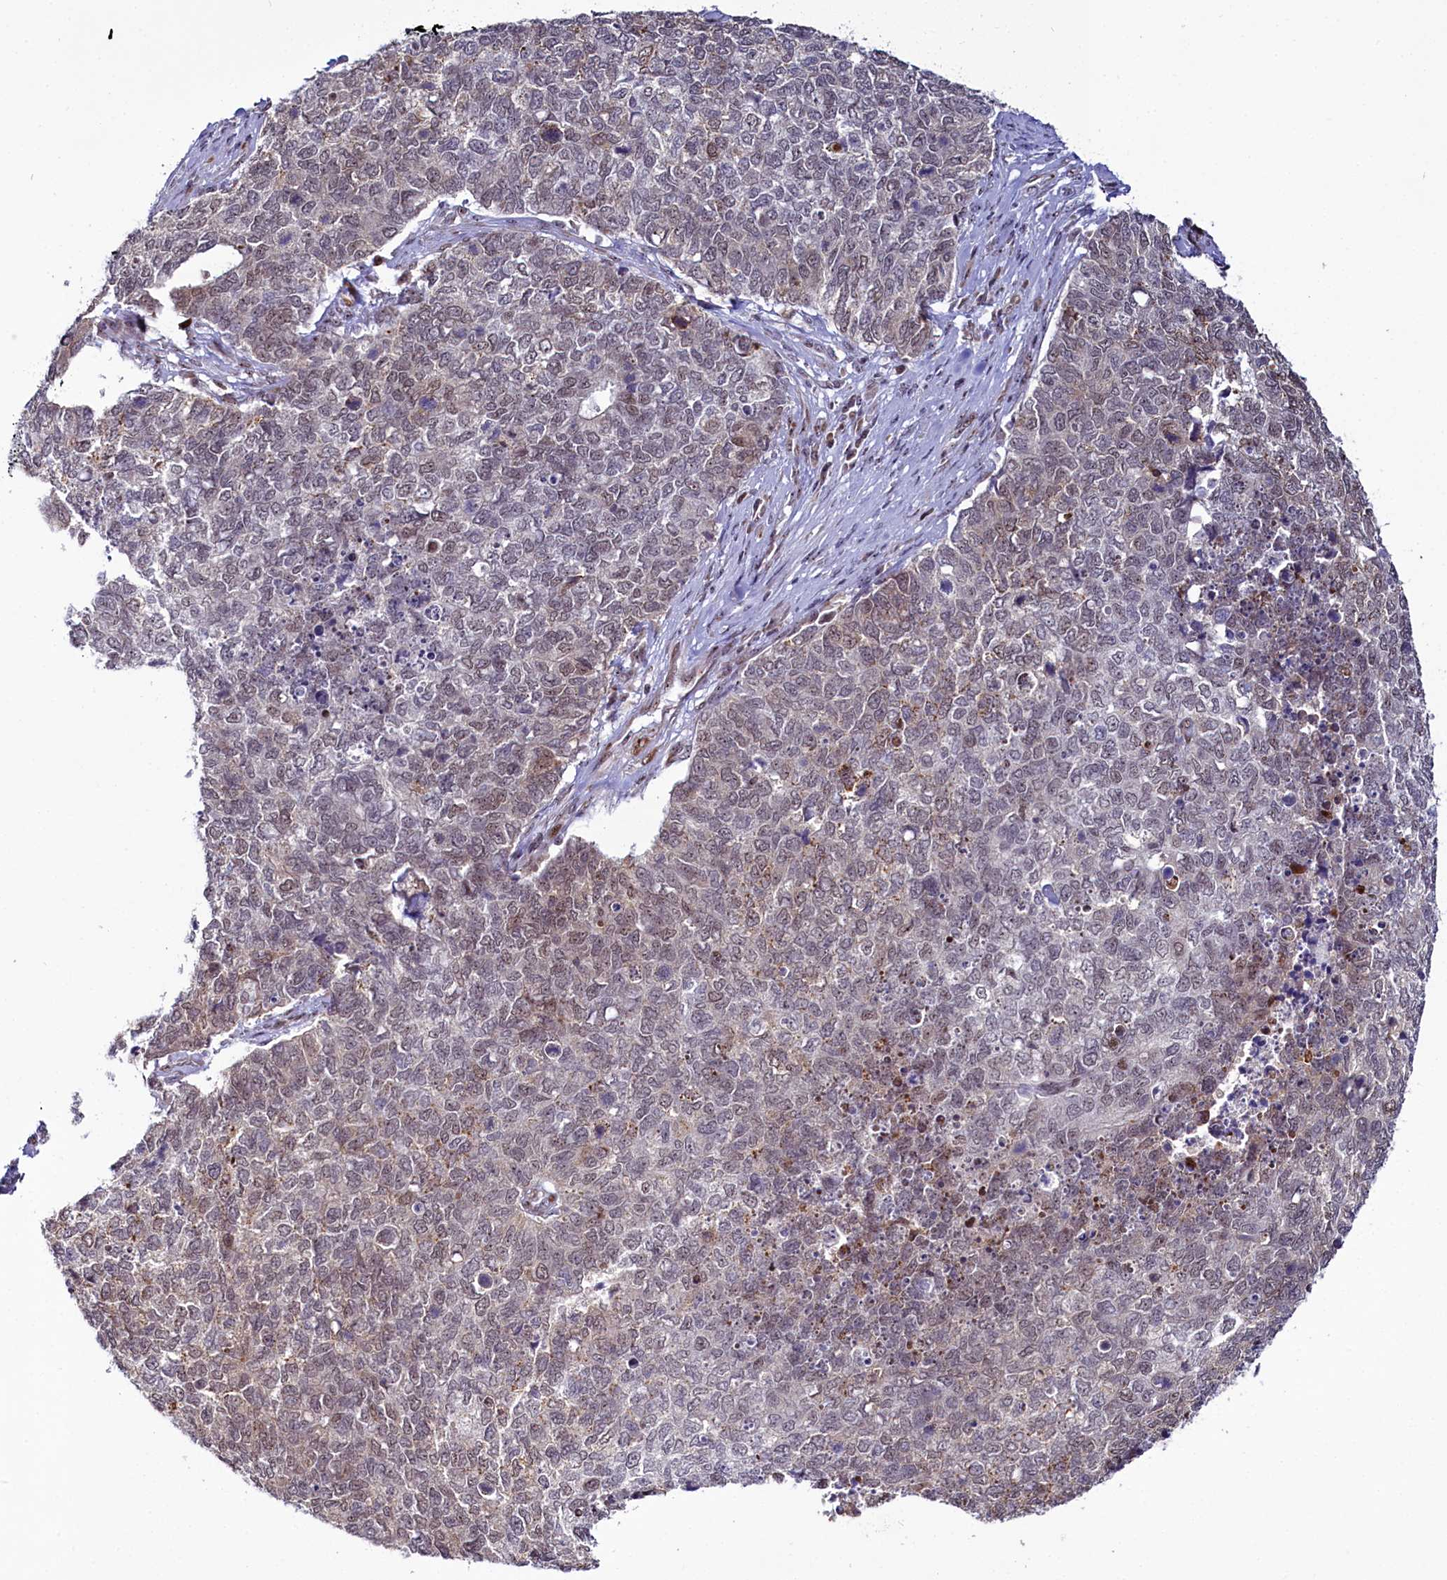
{"staining": {"intensity": "weak", "quantity": "25%-75%", "location": "cytoplasmic/membranous,nuclear"}, "tissue": "cervical cancer", "cell_type": "Tumor cells", "image_type": "cancer", "snomed": [{"axis": "morphology", "description": "Squamous cell carcinoma, NOS"}, {"axis": "topography", "description": "Cervix"}], "caption": "This is an image of immunohistochemistry (IHC) staining of cervical cancer, which shows weak positivity in the cytoplasmic/membranous and nuclear of tumor cells.", "gene": "TCOF1", "patient": {"sex": "female", "age": 63}}